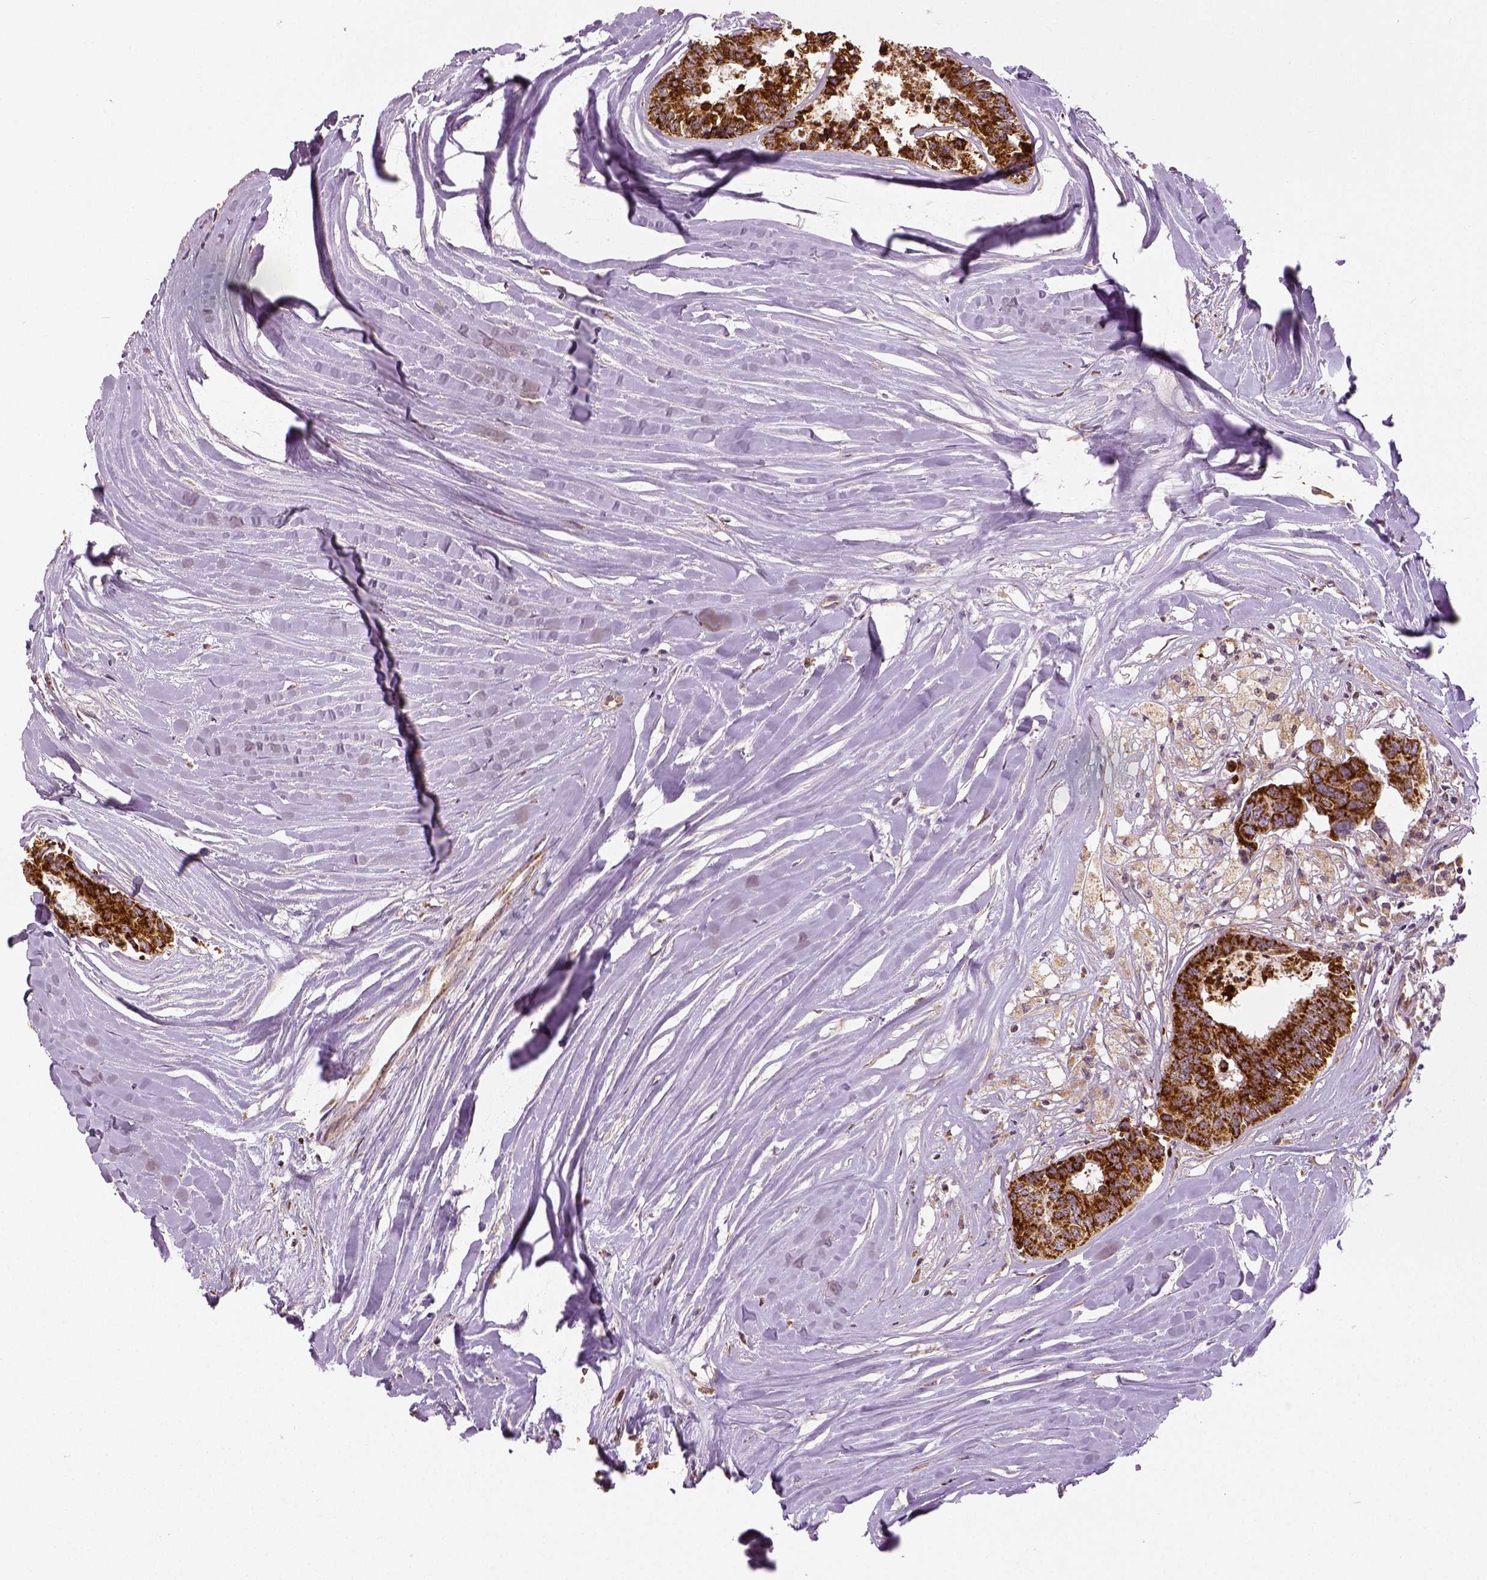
{"staining": {"intensity": "strong", "quantity": ">75%", "location": "cytoplasmic/membranous"}, "tissue": "colorectal cancer", "cell_type": "Tumor cells", "image_type": "cancer", "snomed": [{"axis": "morphology", "description": "Adenocarcinoma, NOS"}, {"axis": "topography", "description": "Colon"}, {"axis": "topography", "description": "Rectum"}], "caption": "DAB immunohistochemical staining of adenocarcinoma (colorectal) shows strong cytoplasmic/membranous protein staining in about >75% of tumor cells.", "gene": "PGAM5", "patient": {"sex": "male", "age": 57}}